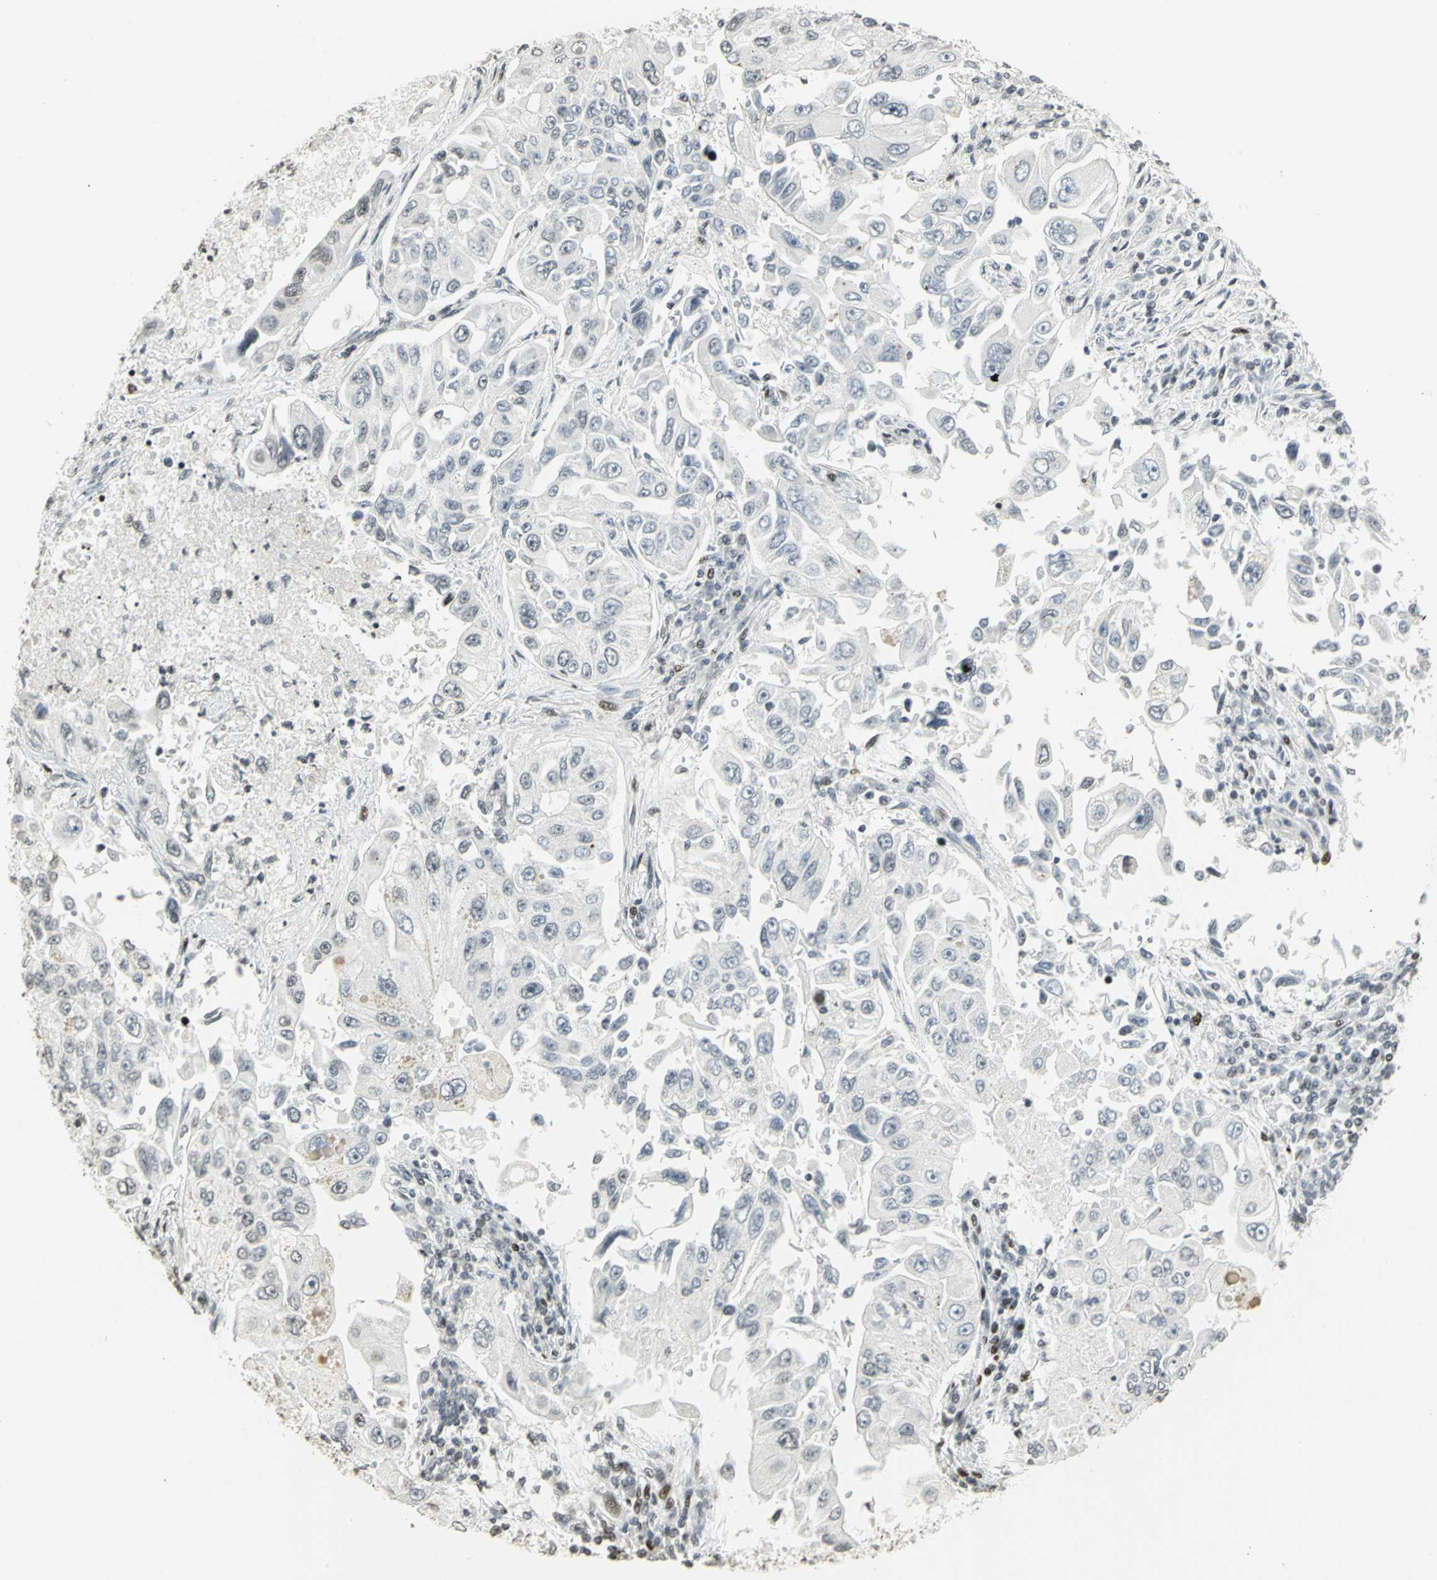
{"staining": {"intensity": "negative", "quantity": "none", "location": "none"}, "tissue": "lung cancer", "cell_type": "Tumor cells", "image_type": "cancer", "snomed": [{"axis": "morphology", "description": "Adenocarcinoma, NOS"}, {"axis": "topography", "description": "Lung"}], "caption": "Protein analysis of adenocarcinoma (lung) displays no significant staining in tumor cells.", "gene": "KDM1A", "patient": {"sex": "male", "age": 84}}